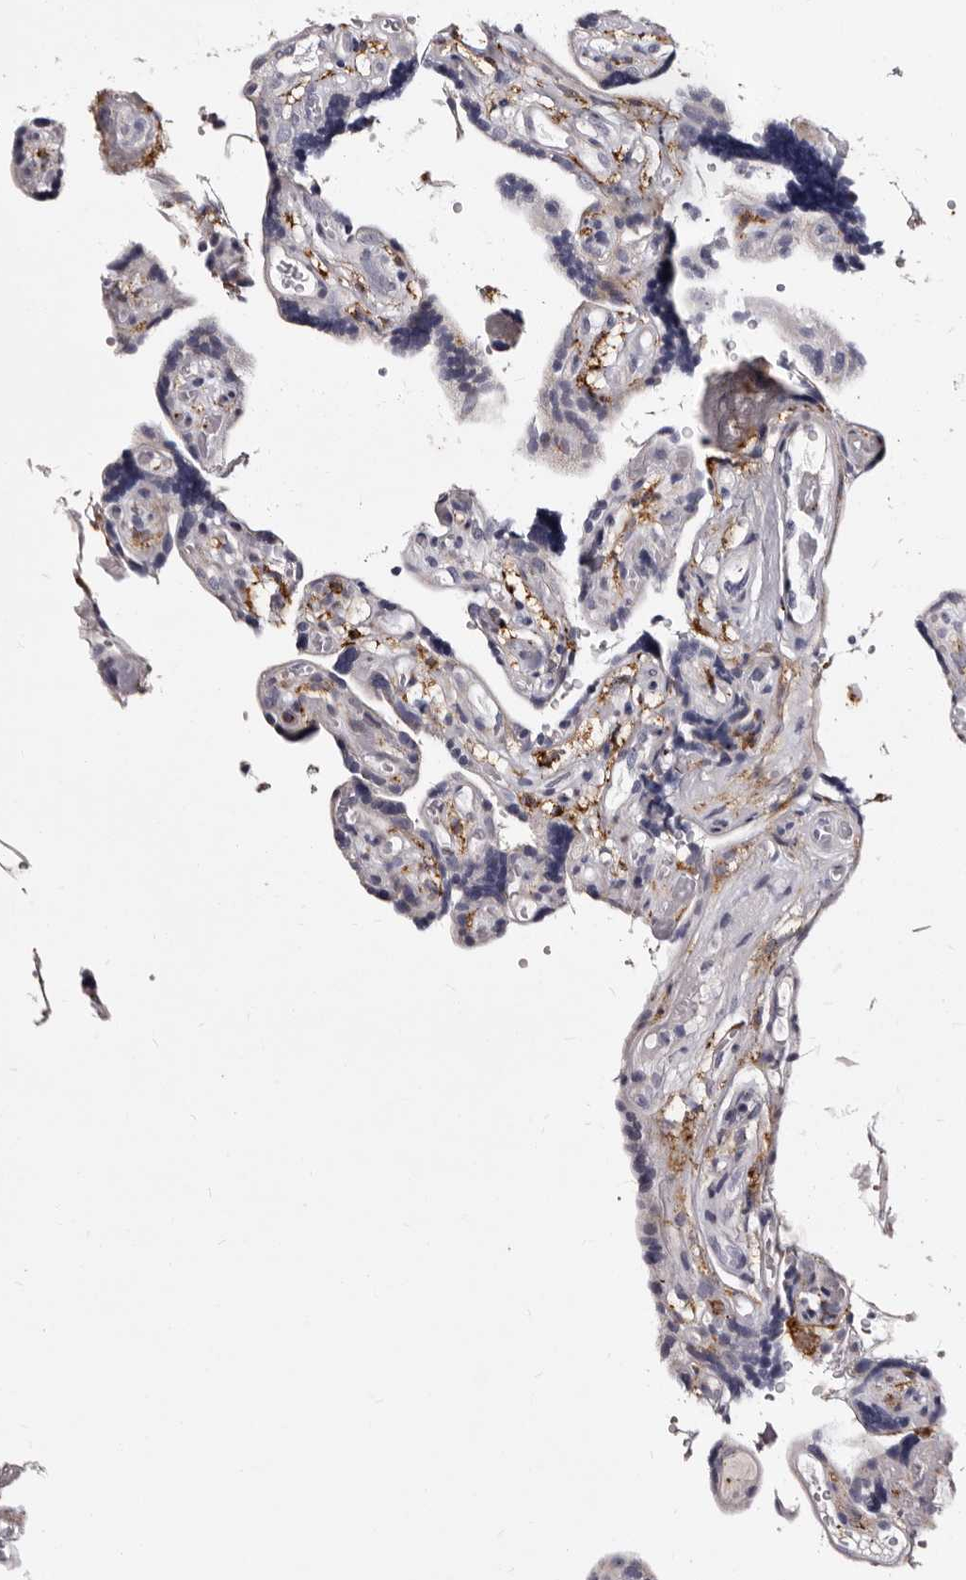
{"staining": {"intensity": "weak", "quantity": "25%-75%", "location": "cytoplasmic/membranous"}, "tissue": "placenta", "cell_type": "Trophoblastic cells", "image_type": "normal", "snomed": [{"axis": "morphology", "description": "Normal tissue, NOS"}, {"axis": "topography", "description": "Placenta"}], "caption": "This histopathology image shows IHC staining of normal human placenta, with low weak cytoplasmic/membranous staining in about 25%-75% of trophoblastic cells.", "gene": "AUNIP", "patient": {"sex": "female", "age": 30}}